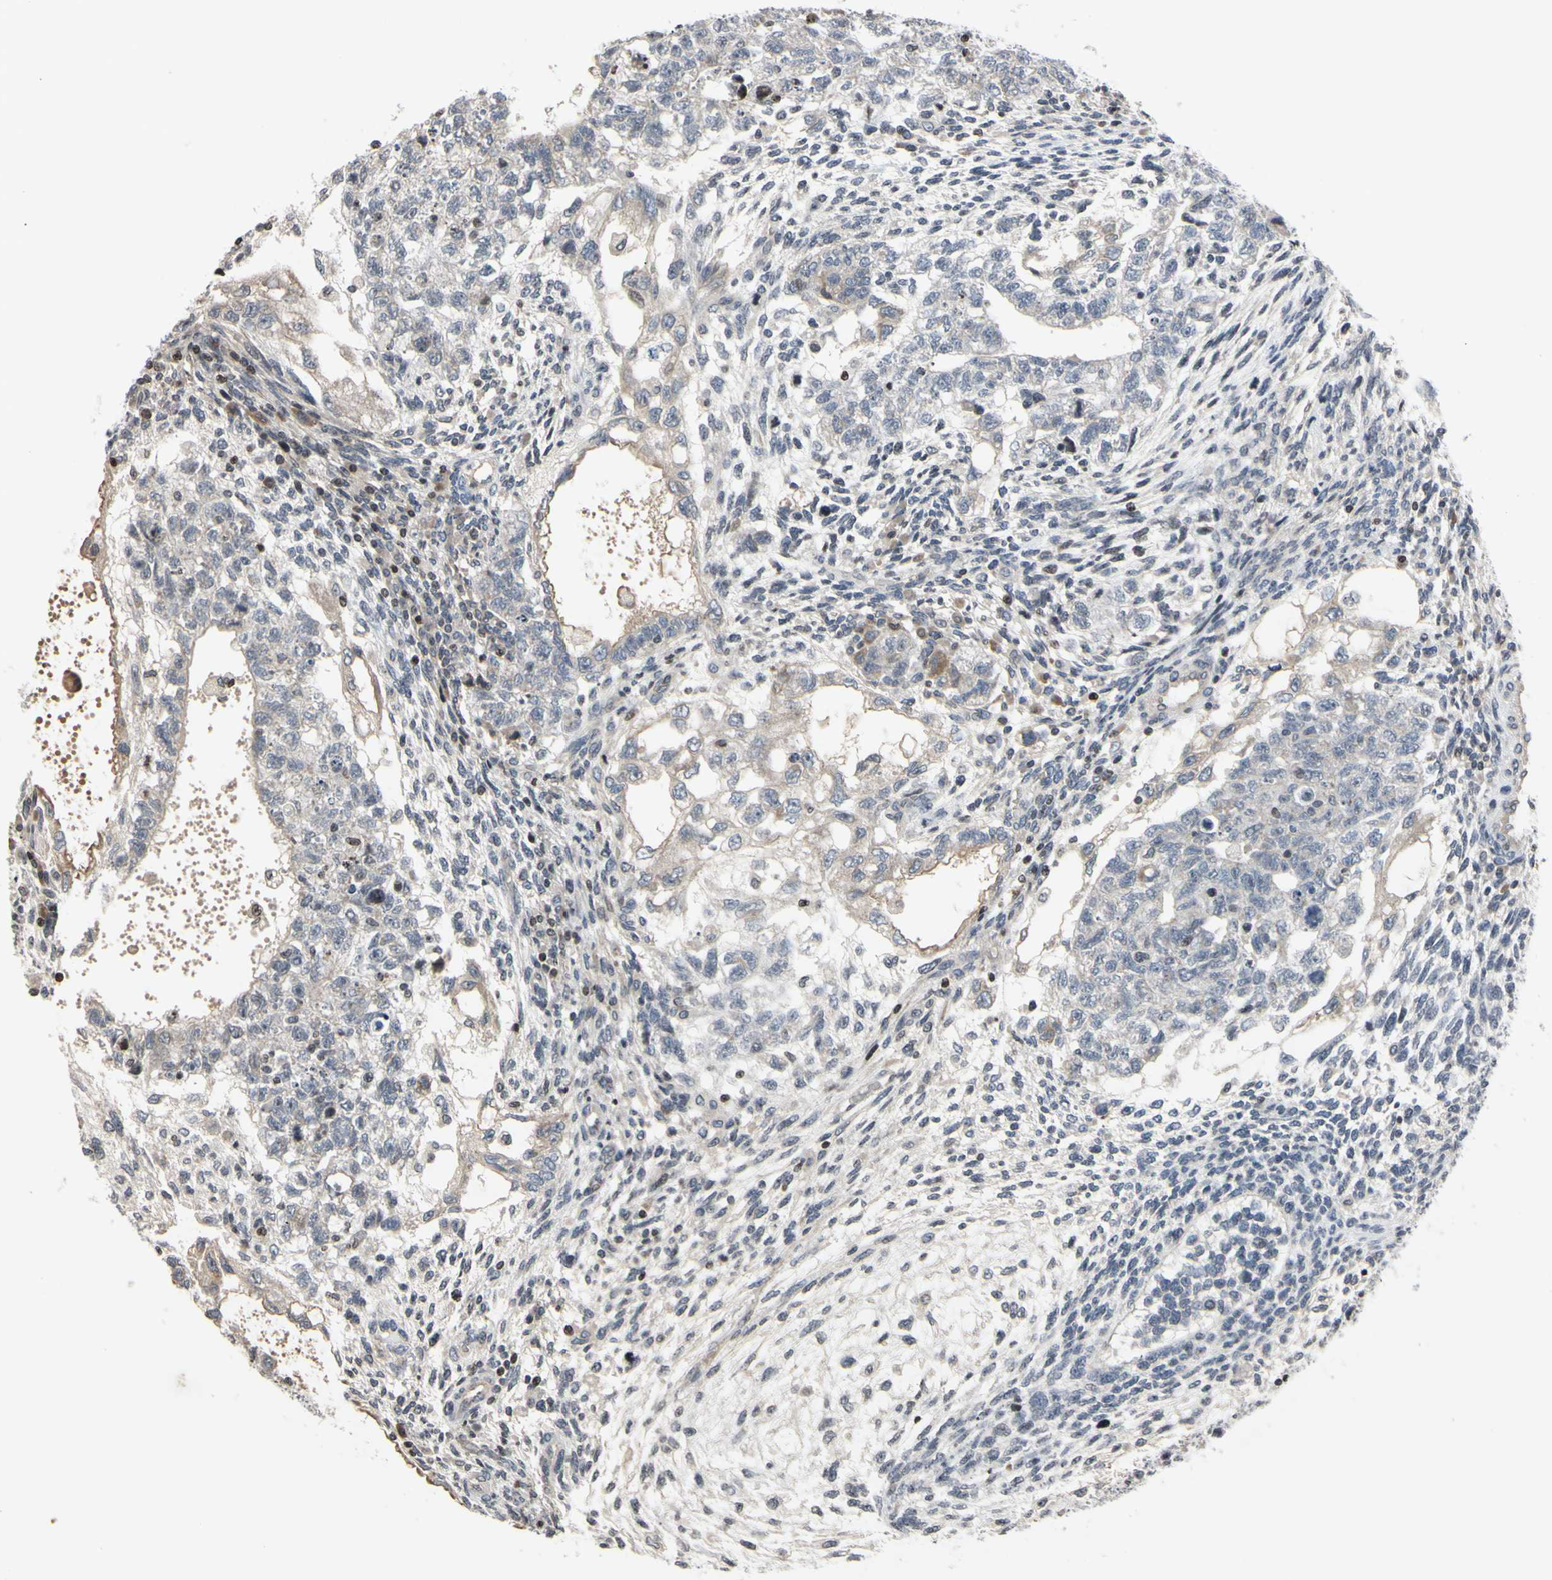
{"staining": {"intensity": "negative", "quantity": "none", "location": "none"}, "tissue": "testis cancer", "cell_type": "Tumor cells", "image_type": "cancer", "snomed": [{"axis": "morphology", "description": "Normal tissue, NOS"}, {"axis": "morphology", "description": "Carcinoma, Embryonal, NOS"}, {"axis": "topography", "description": "Testis"}], "caption": "Human testis cancer (embryonal carcinoma) stained for a protein using immunohistochemistry (IHC) displays no positivity in tumor cells.", "gene": "ARG1", "patient": {"sex": "male", "age": 36}}